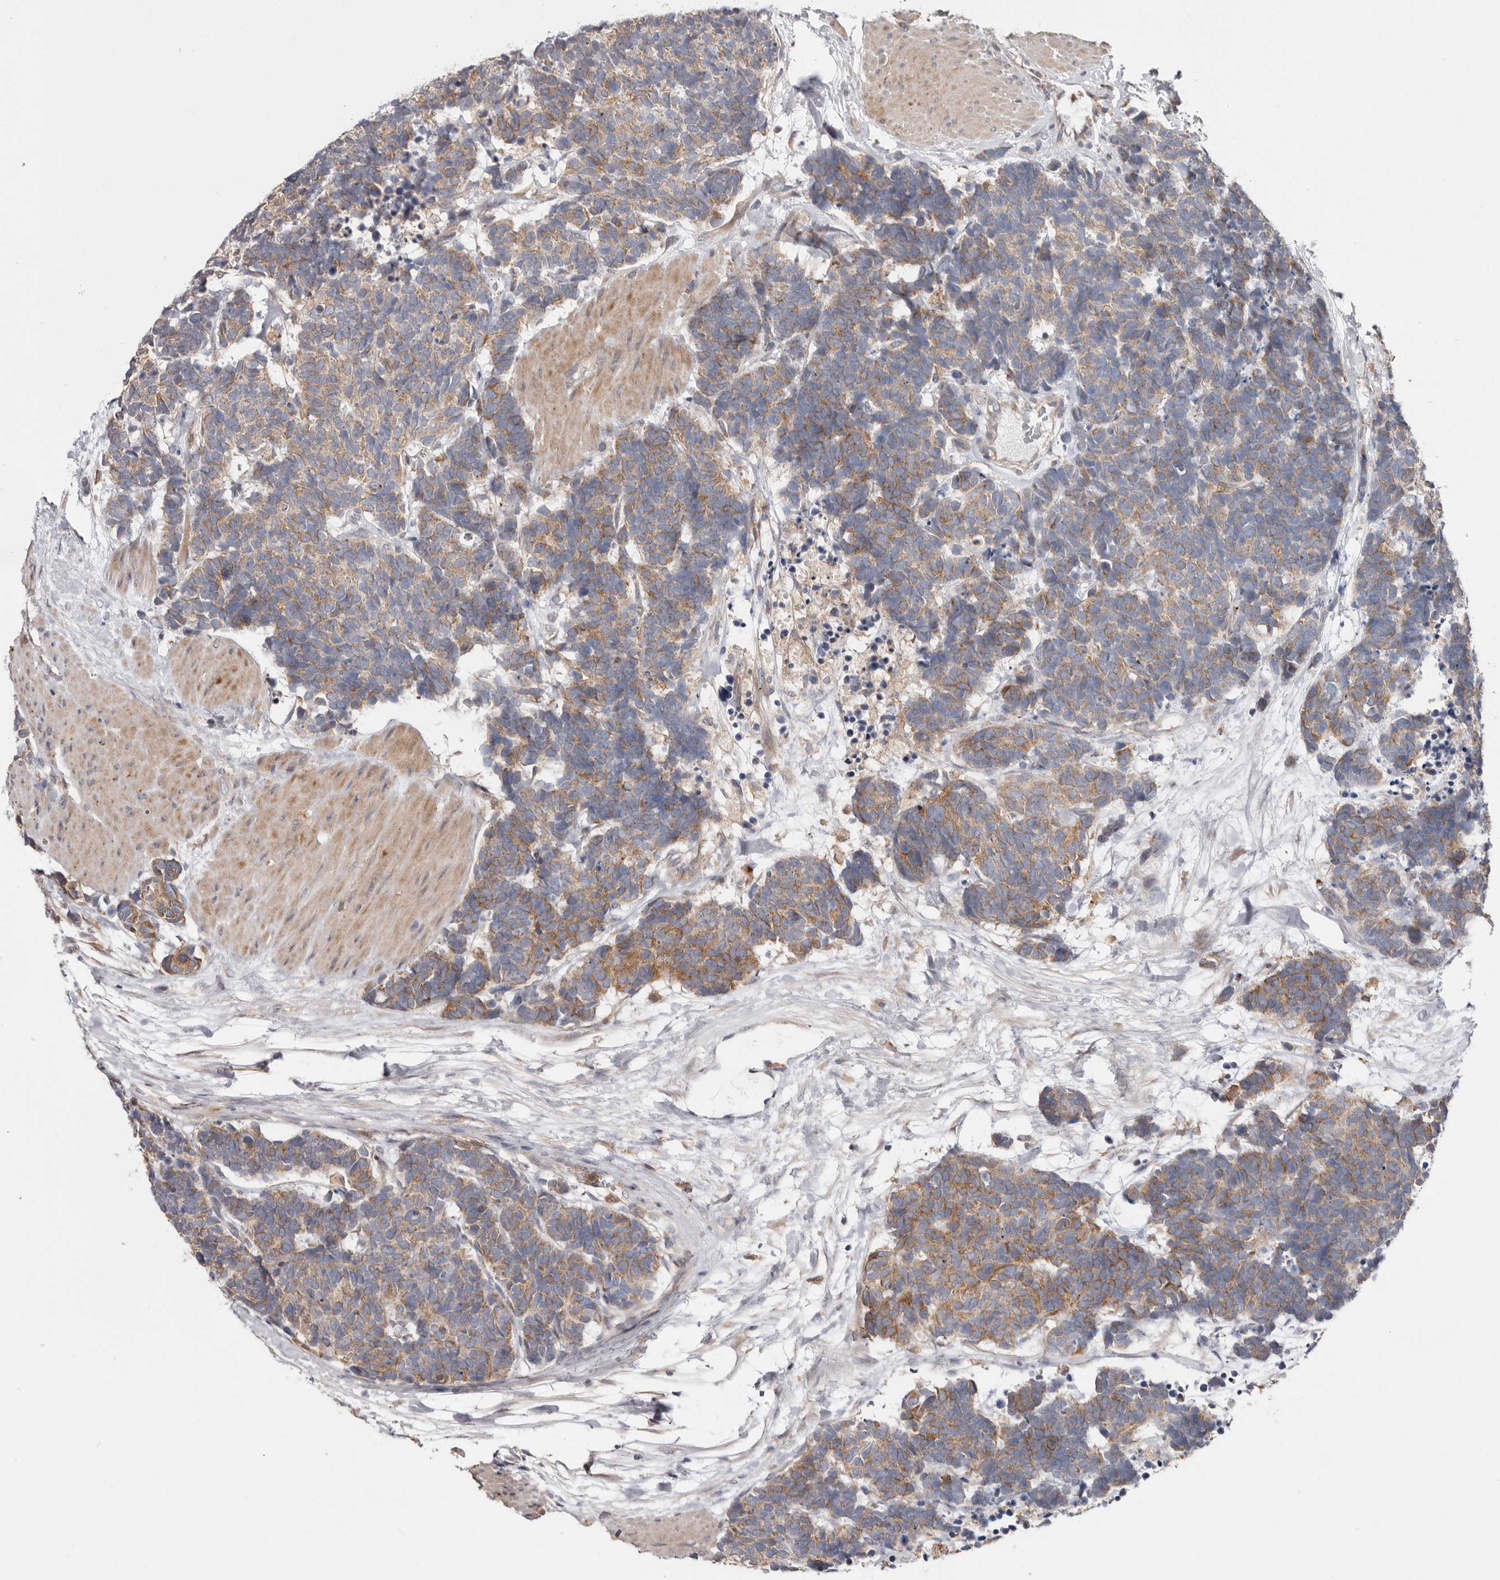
{"staining": {"intensity": "moderate", "quantity": ">75%", "location": "cytoplasmic/membranous"}, "tissue": "carcinoid", "cell_type": "Tumor cells", "image_type": "cancer", "snomed": [{"axis": "morphology", "description": "Carcinoma, NOS"}, {"axis": "morphology", "description": "Carcinoid, malignant, NOS"}, {"axis": "topography", "description": "Urinary bladder"}], "caption": "A histopathology image showing moderate cytoplasmic/membranous staining in approximately >75% of tumor cells in carcinoma, as visualized by brown immunohistochemical staining.", "gene": "TMUB1", "patient": {"sex": "male", "age": 57}}